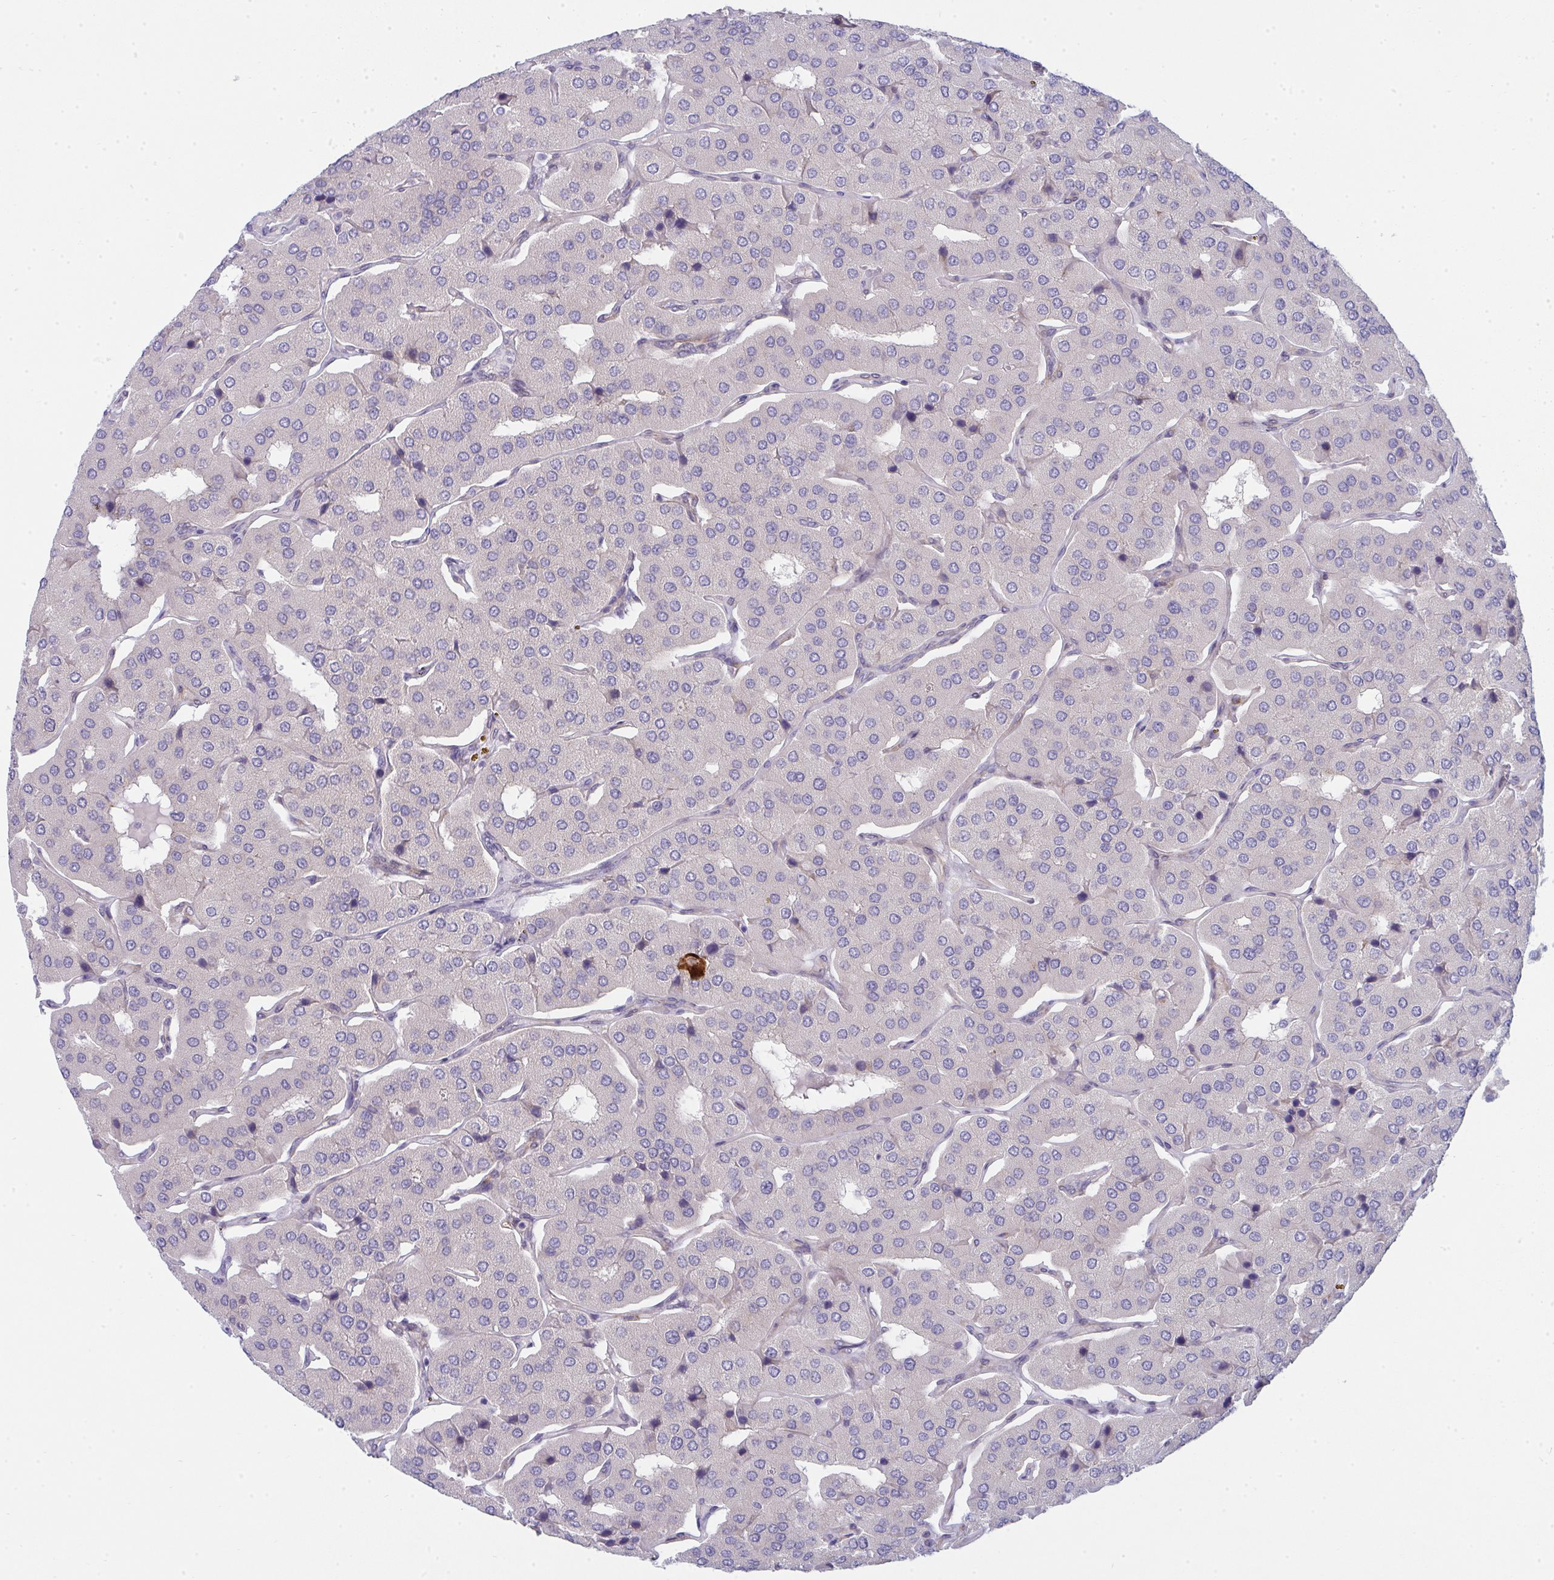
{"staining": {"intensity": "negative", "quantity": "none", "location": "none"}, "tissue": "parathyroid gland", "cell_type": "Glandular cells", "image_type": "normal", "snomed": [{"axis": "morphology", "description": "Normal tissue, NOS"}, {"axis": "morphology", "description": "Adenoma, NOS"}, {"axis": "topography", "description": "Parathyroid gland"}], "caption": "An IHC photomicrograph of unremarkable parathyroid gland is shown. There is no staining in glandular cells of parathyroid gland. Brightfield microscopy of IHC stained with DAB (brown) and hematoxylin (blue), captured at high magnification.", "gene": "GAB1", "patient": {"sex": "female", "age": 86}}